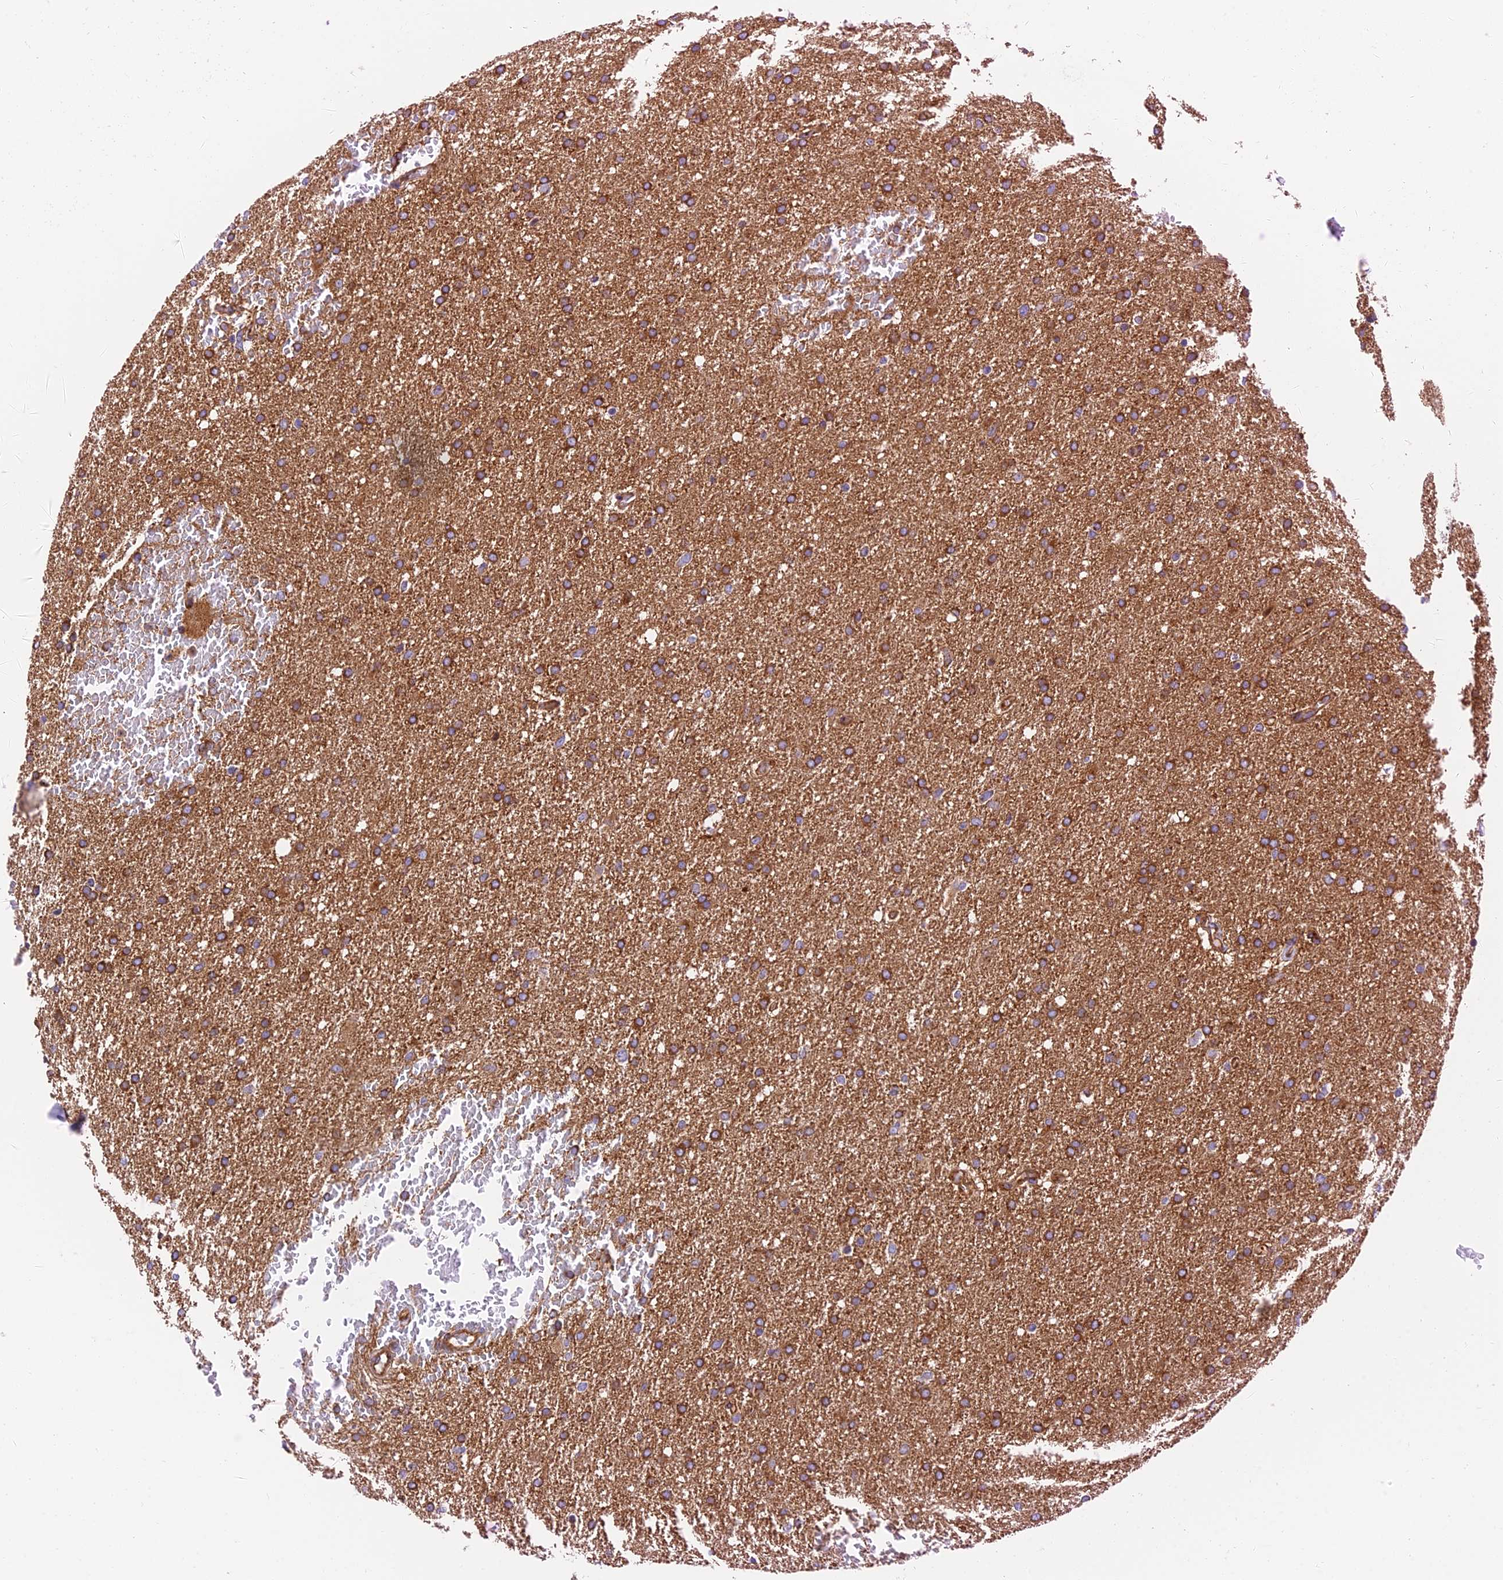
{"staining": {"intensity": "moderate", "quantity": ">75%", "location": "cytoplasmic/membranous"}, "tissue": "glioma", "cell_type": "Tumor cells", "image_type": "cancer", "snomed": [{"axis": "morphology", "description": "Glioma, malignant, High grade"}, {"axis": "topography", "description": "Cerebral cortex"}], "caption": "Immunohistochemistry (IHC) (DAB) staining of human malignant glioma (high-grade) demonstrates moderate cytoplasmic/membranous protein positivity in about >75% of tumor cells. The staining was performed using DAB, with brown indicating positive protein expression. Nuclei are stained blue with hematoxylin.", "gene": "DCTN2", "patient": {"sex": "female", "age": 36}}